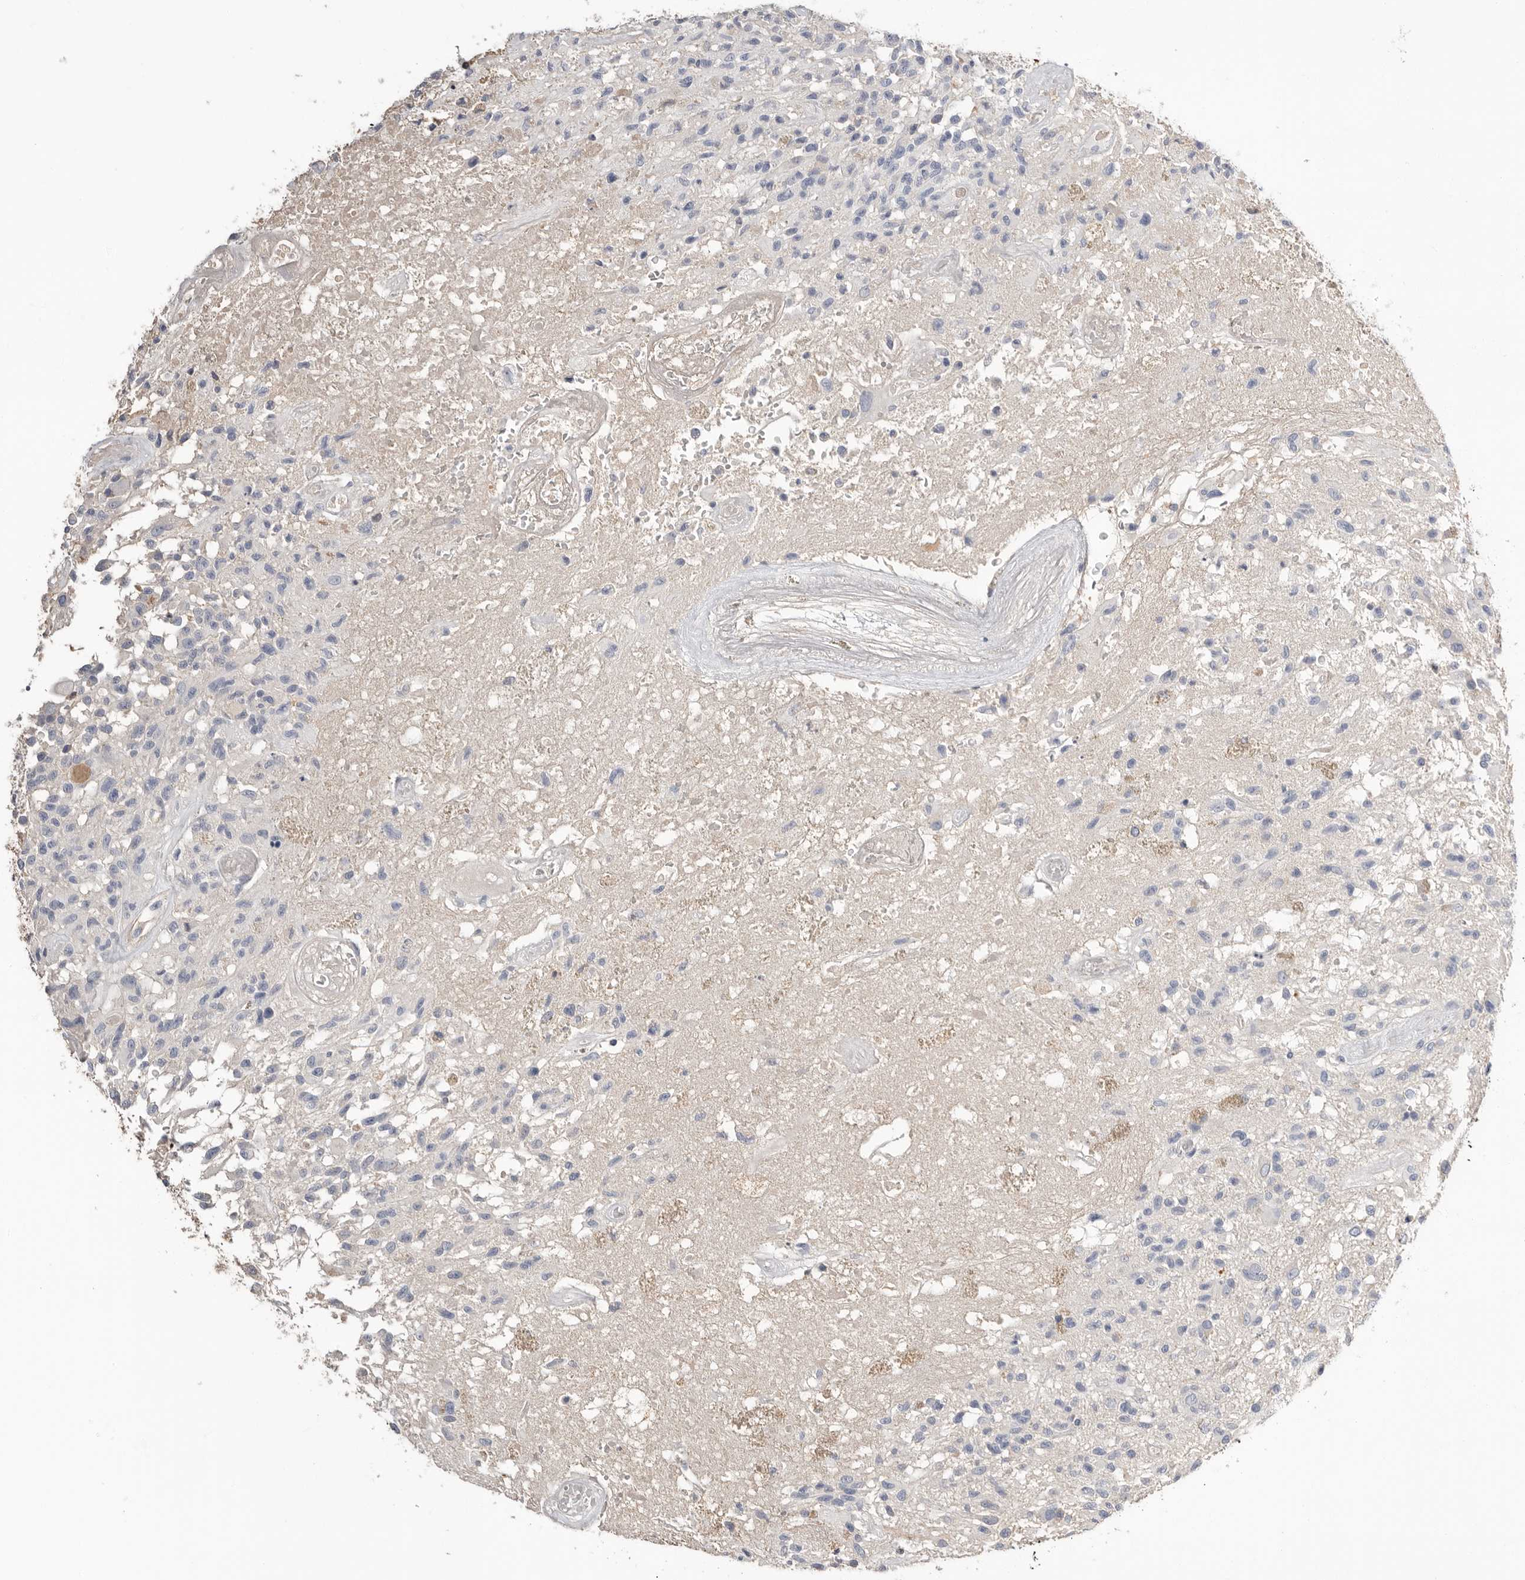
{"staining": {"intensity": "negative", "quantity": "none", "location": "none"}, "tissue": "glioma", "cell_type": "Tumor cells", "image_type": "cancer", "snomed": [{"axis": "morphology", "description": "Glioma, malignant, High grade"}, {"axis": "morphology", "description": "Glioblastoma, NOS"}, {"axis": "topography", "description": "Brain"}], "caption": "The micrograph reveals no staining of tumor cells in glioma.", "gene": "APOA2", "patient": {"sex": "male", "age": 60}}